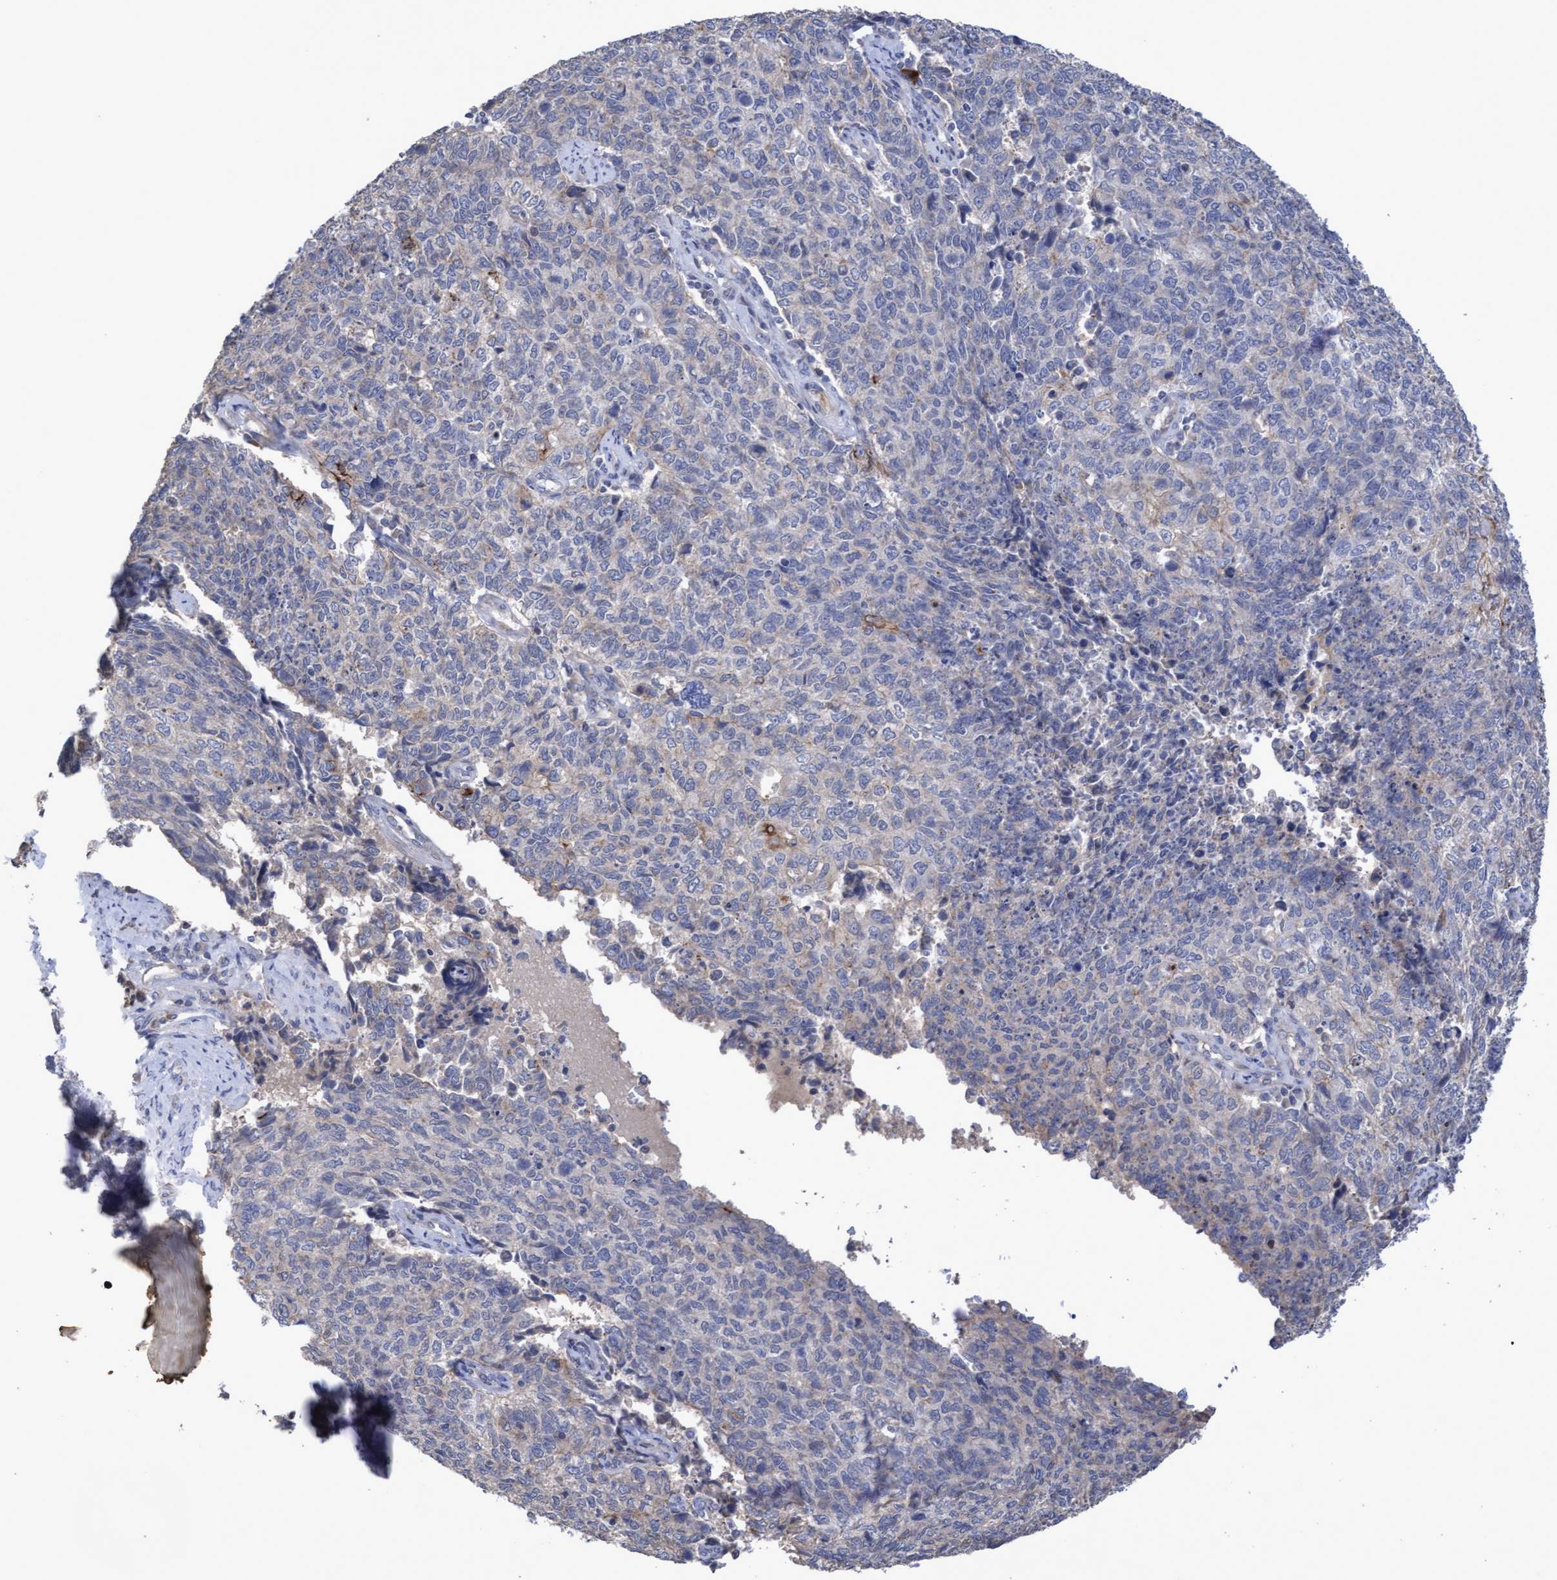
{"staining": {"intensity": "negative", "quantity": "none", "location": "none"}, "tissue": "cervical cancer", "cell_type": "Tumor cells", "image_type": "cancer", "snomed": [{"axis": "morphology", "description": "Squamous cell carcinoma, NOS"}, {"axis": "topography", "description": "Cervix"}], "caption": "IHC of human cervical squamous cell carcinoma exhibits no staining in tumor cells.", "gene": "KRT24", "patient": {"sex": "female", "age": 63}}